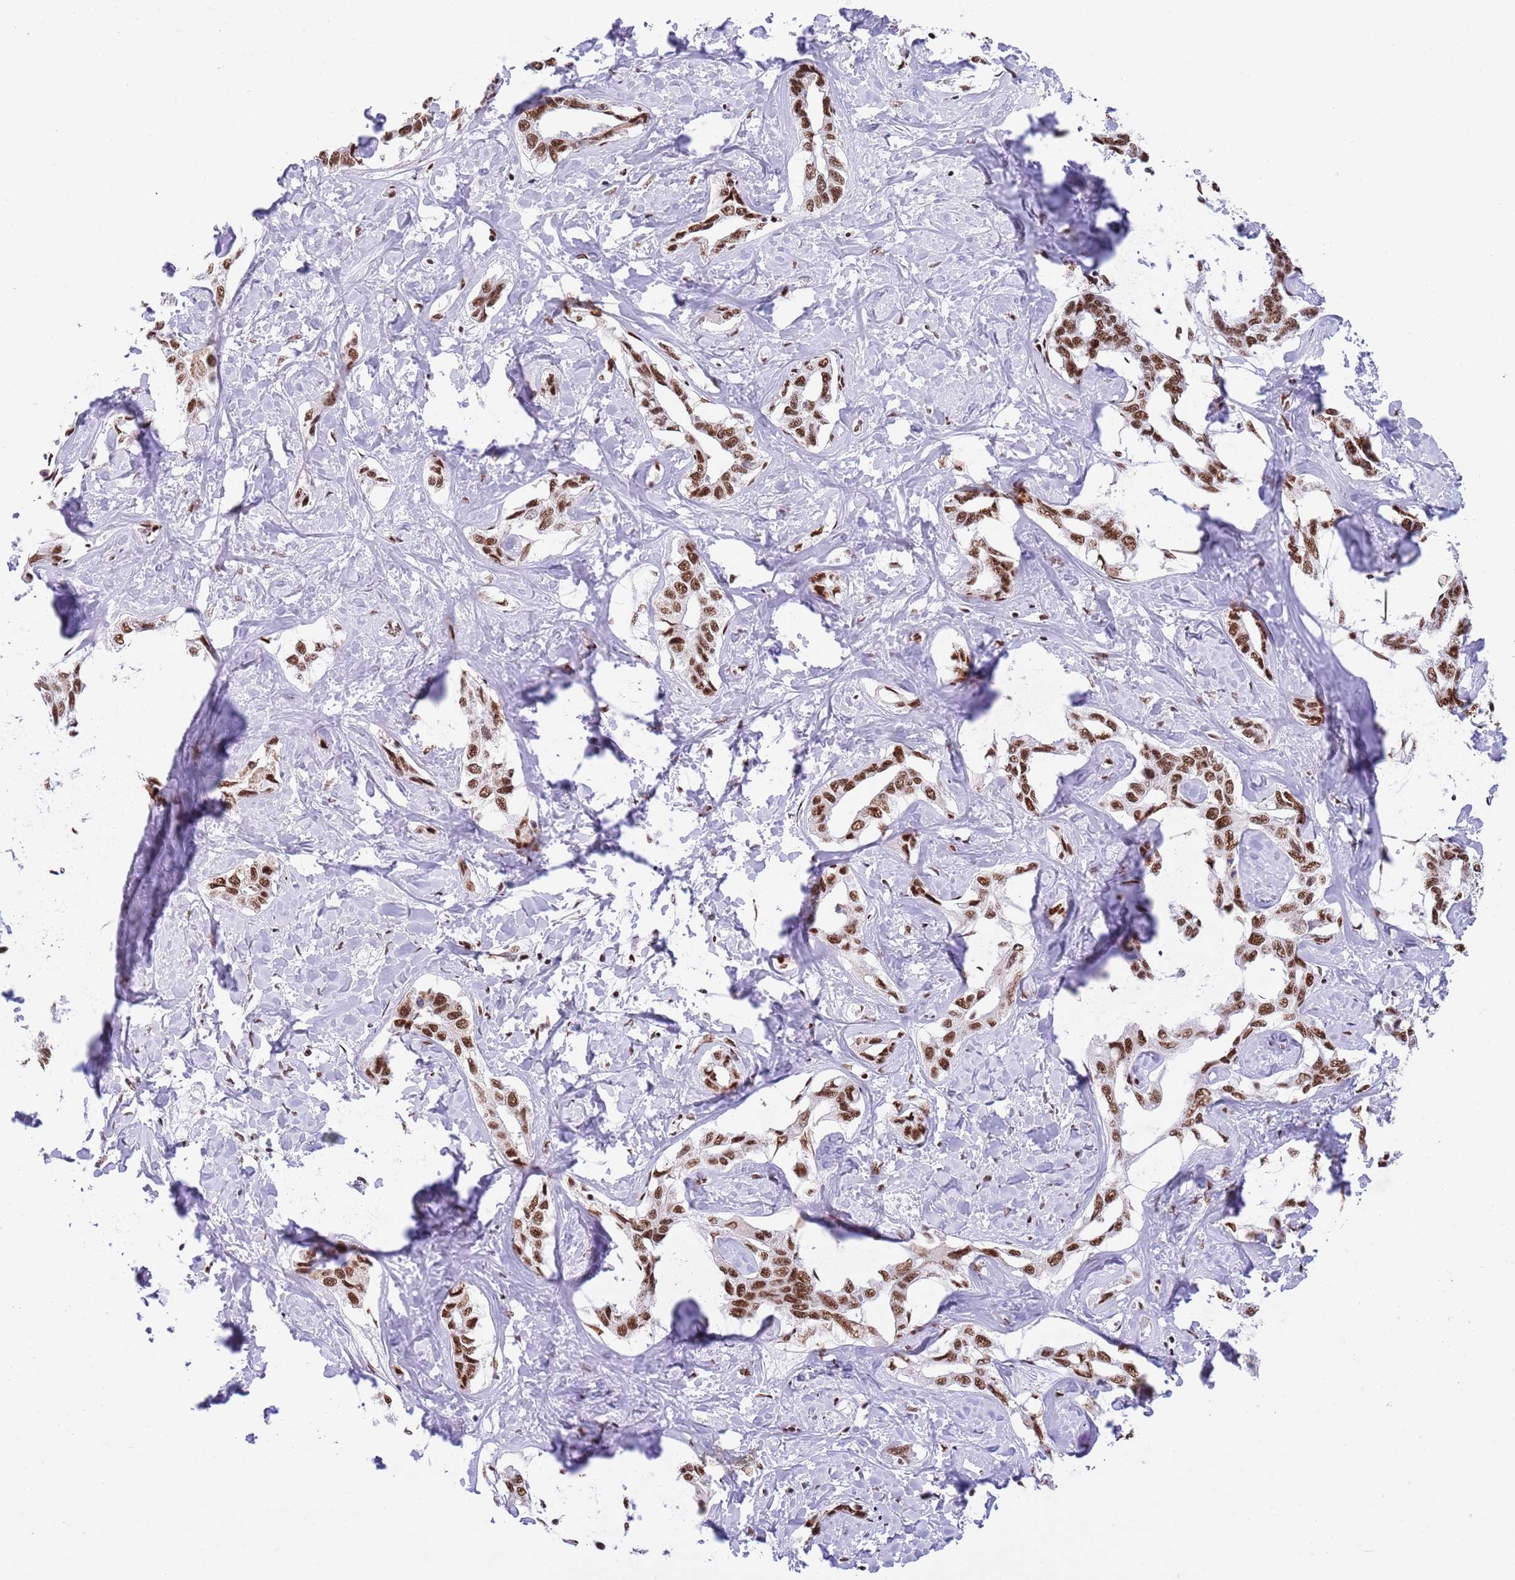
{"staining": {"intensity": "strong", "quantity": ">75%", "location": "nuclear"}, "tissue": "liver cancer", "cell_type": "Tumor cells", "image_type": "cancer", "snomed": [{"axis": "morphology", "description": "Cholangiocarcinoma"}, {"axis": "topography", "description": "Liver"}], "caption": "High-power microscopy captured an immunohistochemistry (IHC) image of liver cholangiocarcinoma, revealing strong nuclear positivity in about >75% of tumor cells.", "gene": "SF3A2", "patient": {"sex": "male", "age": 59}}